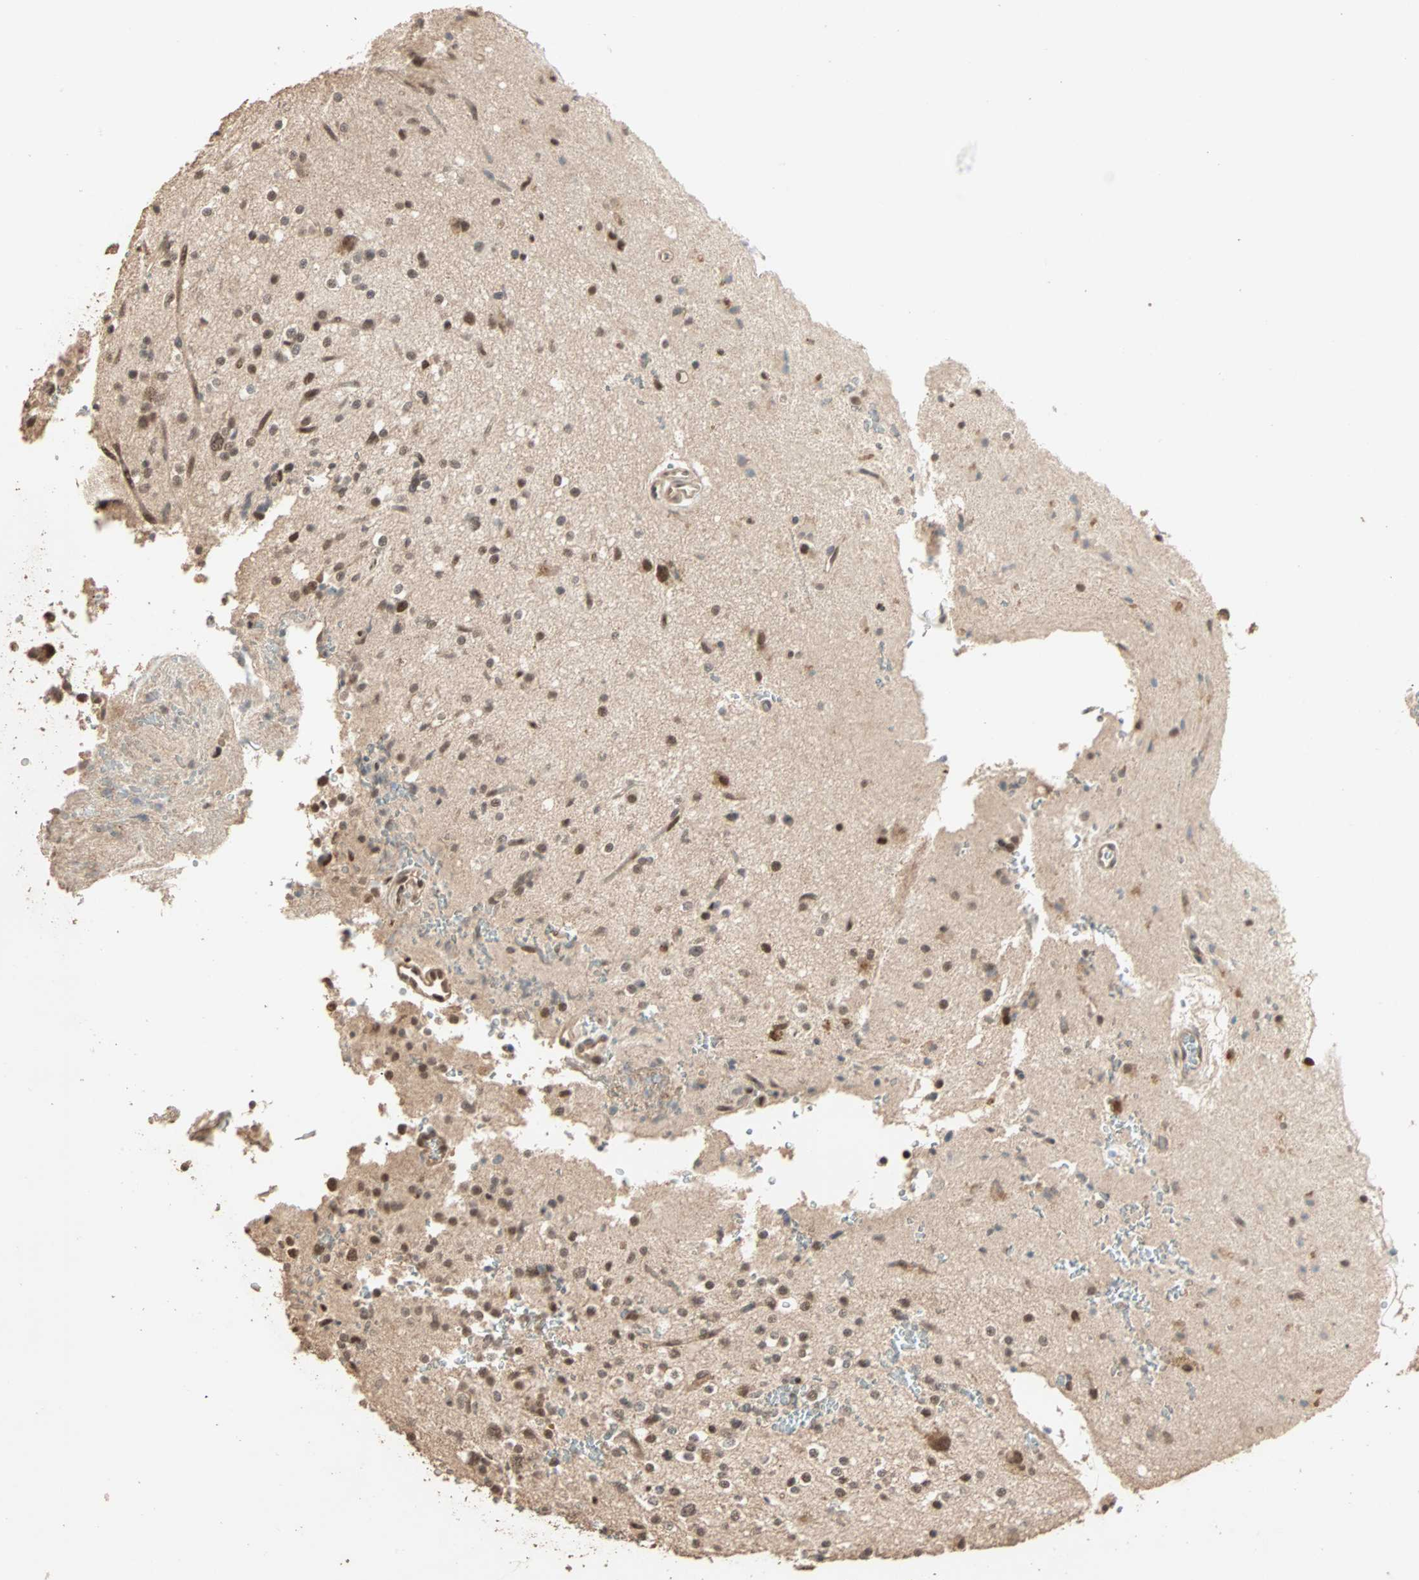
{"staining": {"intensity": "moderate", "quantity": ">75%", "location": "cytoplasmic/membranous,nuclear"}, "tissue": "glioma", "cell_type": "Tumor cells", "image_type": "cancer", "snomed": [{"axis": "morphology", "description": "Glioma, malignant, High grade"}, {"axis": "topography", "description": "Brain"}], "caption": "Protein expression analysis of malignant glioma (high-grade) reveals moderate cytoplasmic/membranous and nuclear positivity in approximately >75% of tumor cells.", "gene": "ZBTB33", "patient": {"sex": "male", "age": 47}}